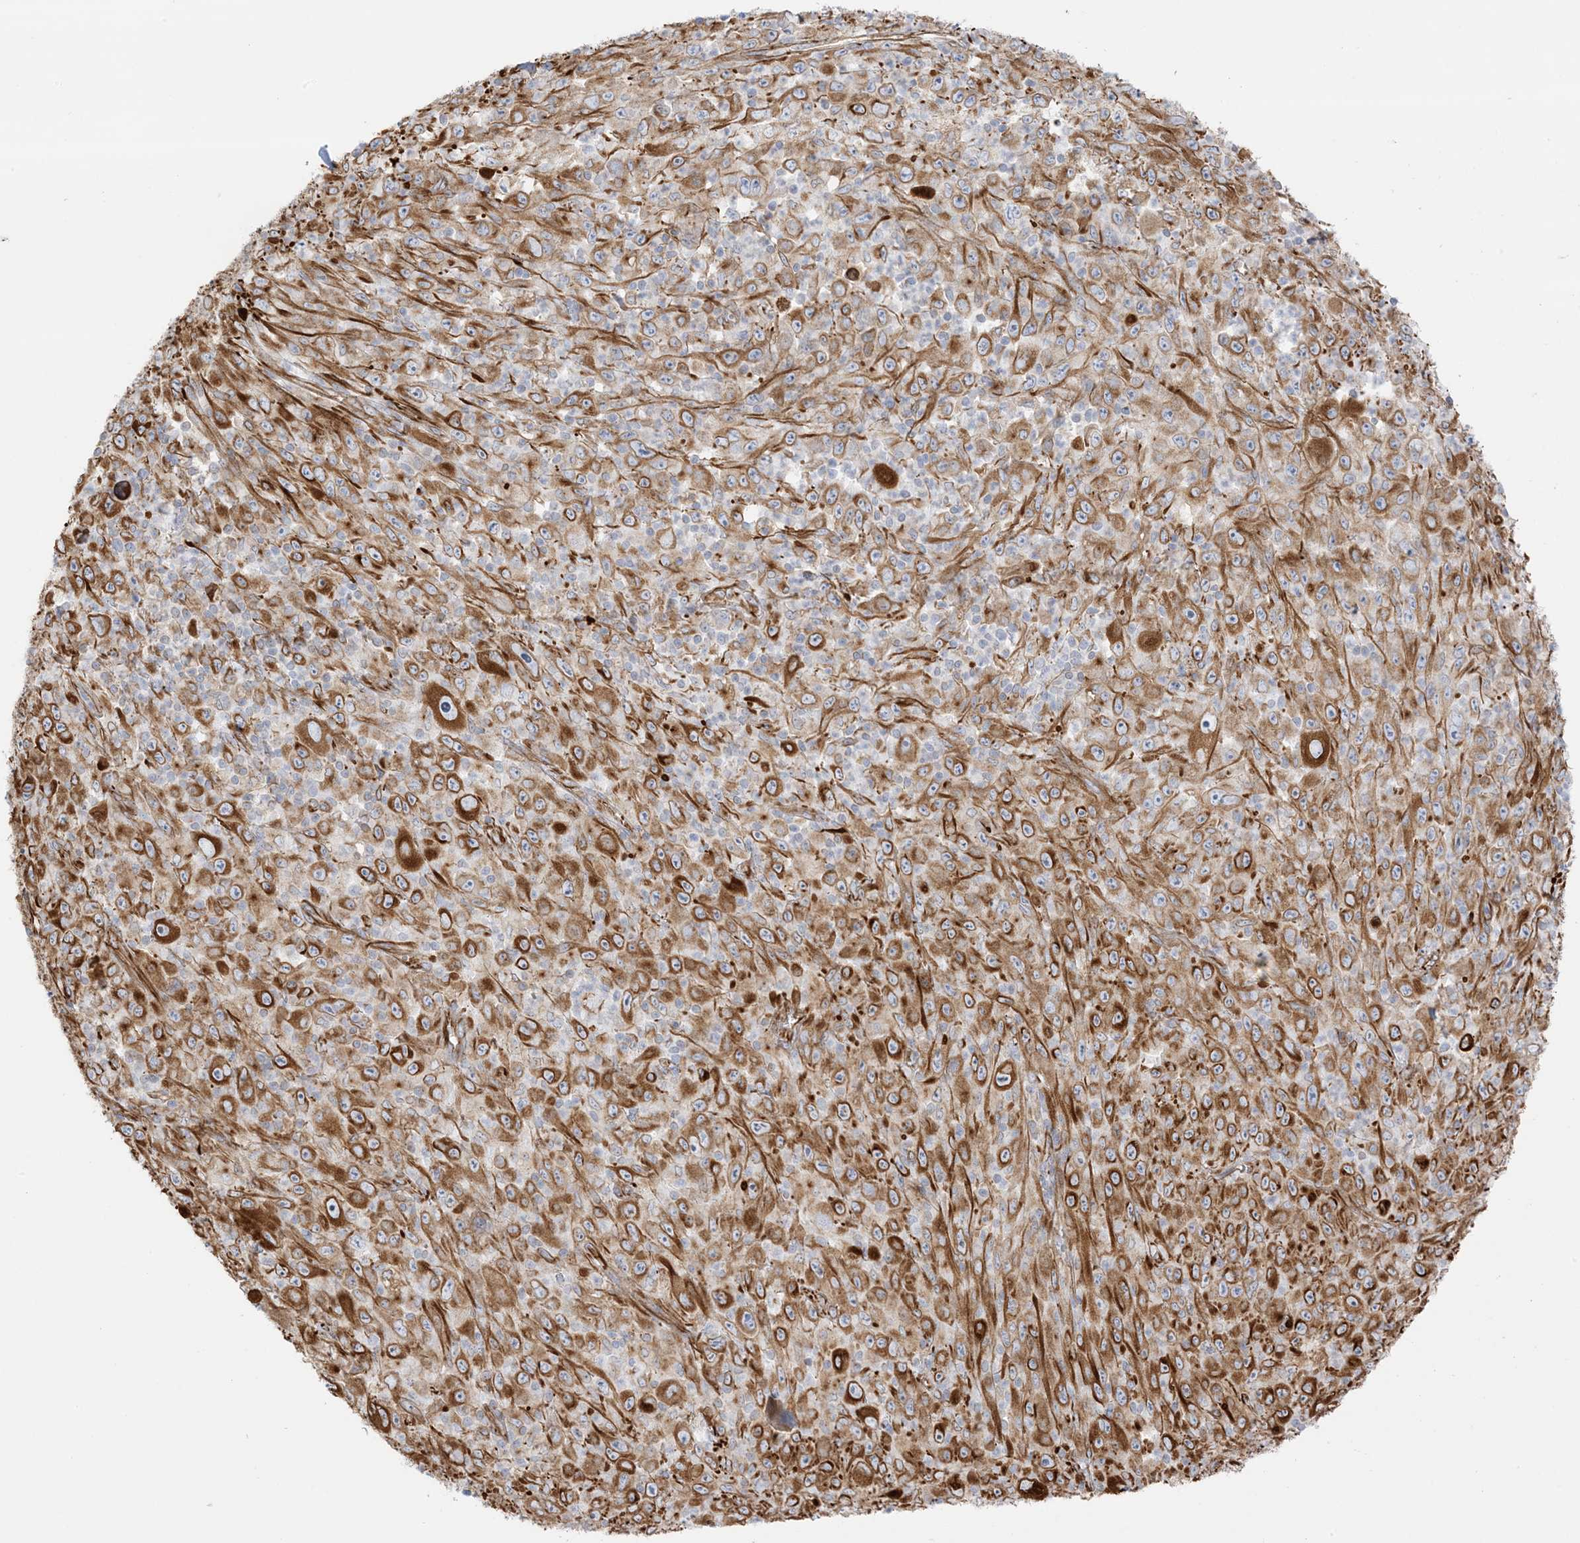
{"staining": {"intensity": "moderate", "quantity": ">75%", "location": "cytoplasmic/membranous"}, "tissue": "melanoma", "cell_type": "Tumor cells", "image_type": "cancer", "snomed": [{"axis": "morphology", "description": "Malignant melanoma, Metastatic site"}, {"axis": "topography", "description": "Skin"}], "caption": "DAB immunohistochemical staining of human malignant melanoma (metastatic site) shows moderate cytoplasmic/membranous protein expression in about >75% of tumor cells. Nuclei are stained in blue.", "gene": "PID1", "patient": {"sex": "female", "age": 56}}